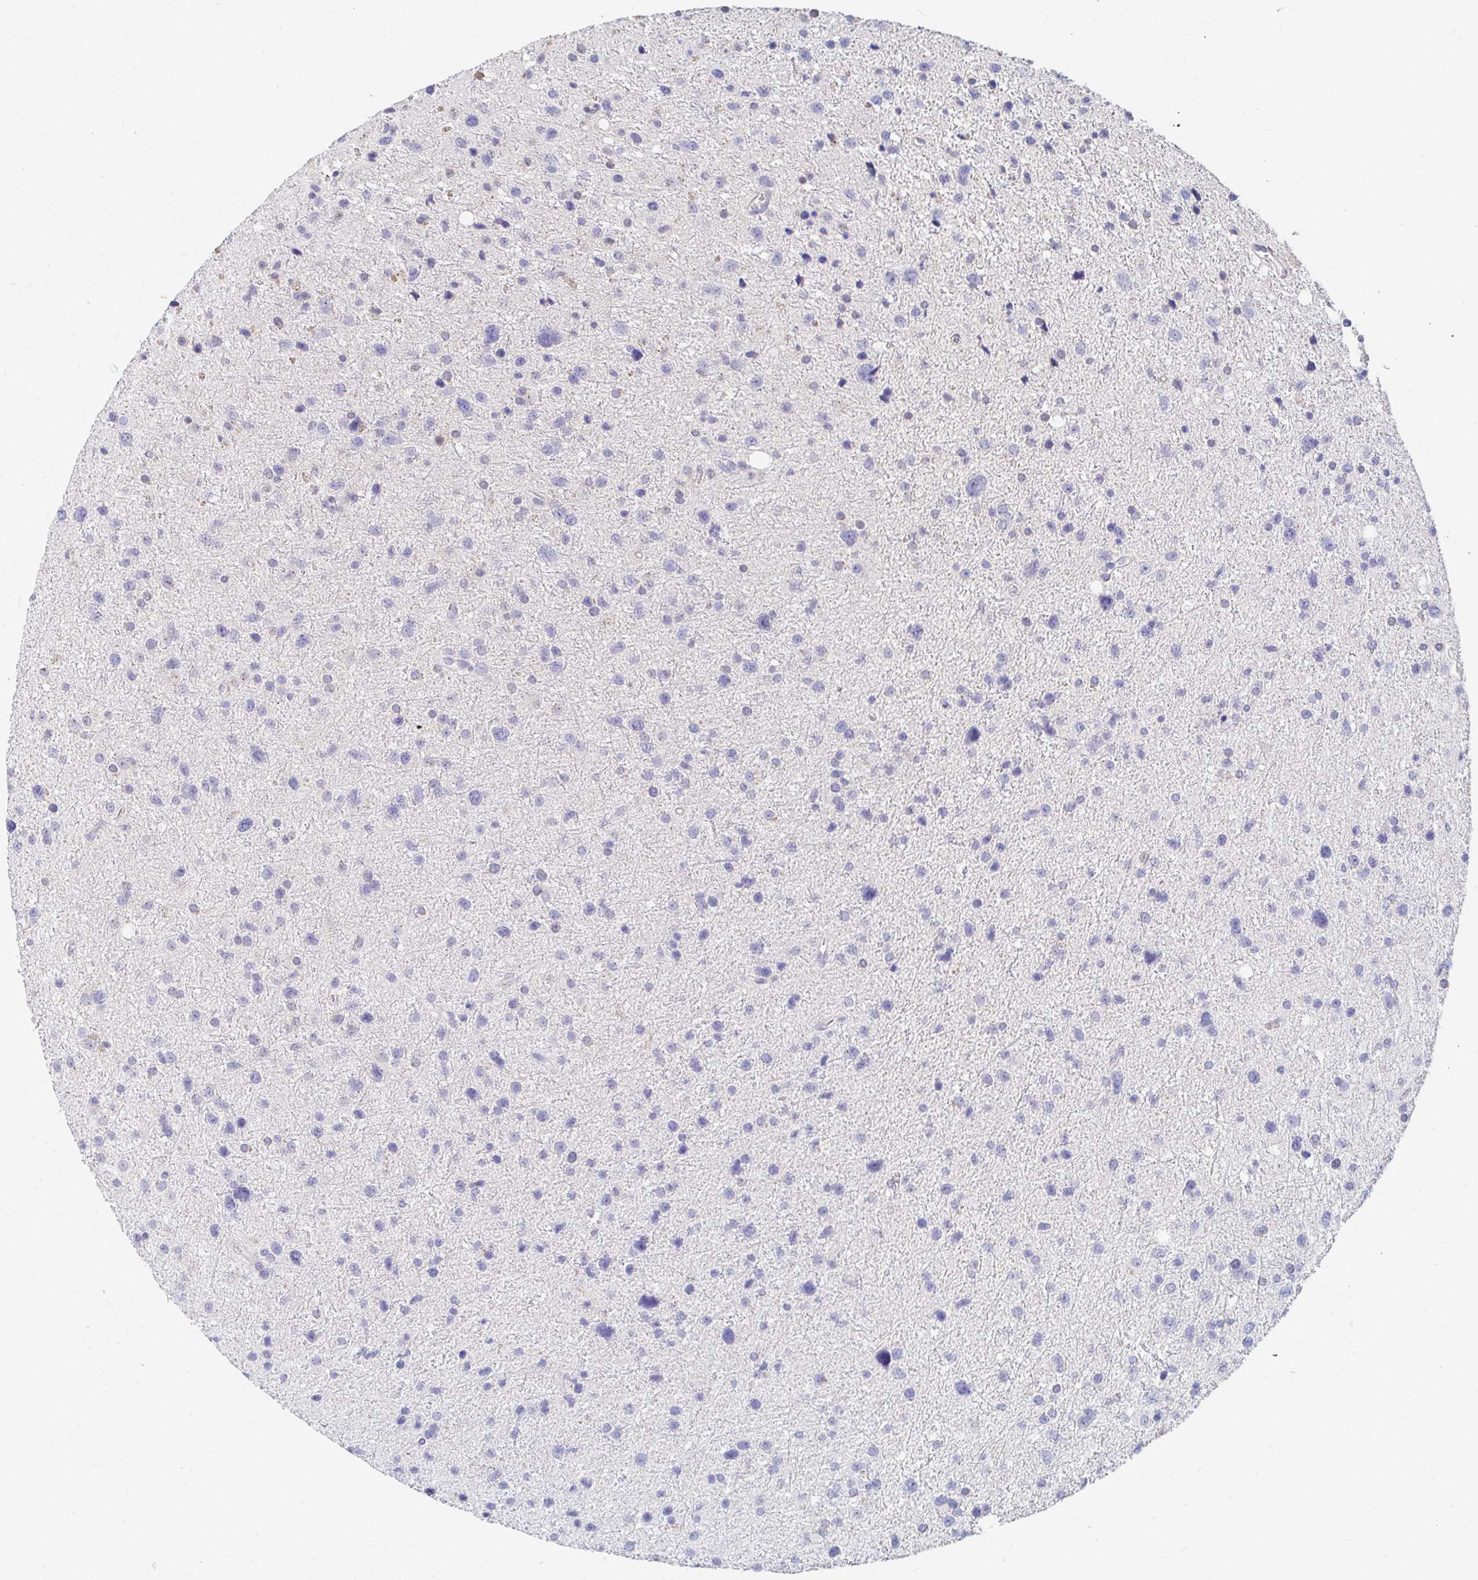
{"staining": {"intensity": "negative", "quantity": "none", "location": "none"}, "tissue": "glioma", "cell_type": "Tumor cells", "image_type": "cancer", "snomed": [{"axis": "morphology", "description": "Glioma, malignant, Low grade"}, {"axis": "topography", "description": "Brain"}], "caption": "High magnification brightfield microscopy of malignant glioma (low-grade) stained with DAB (brown) and counterstained with hematoxylin (blue): tumor cells show no significant staining. The staining is performed using DAB brown chromogen with nuclei counter-stained in using hematoxylin.", "gene": "PDE6B", "patient": {"sex": "female", "age": 55}}